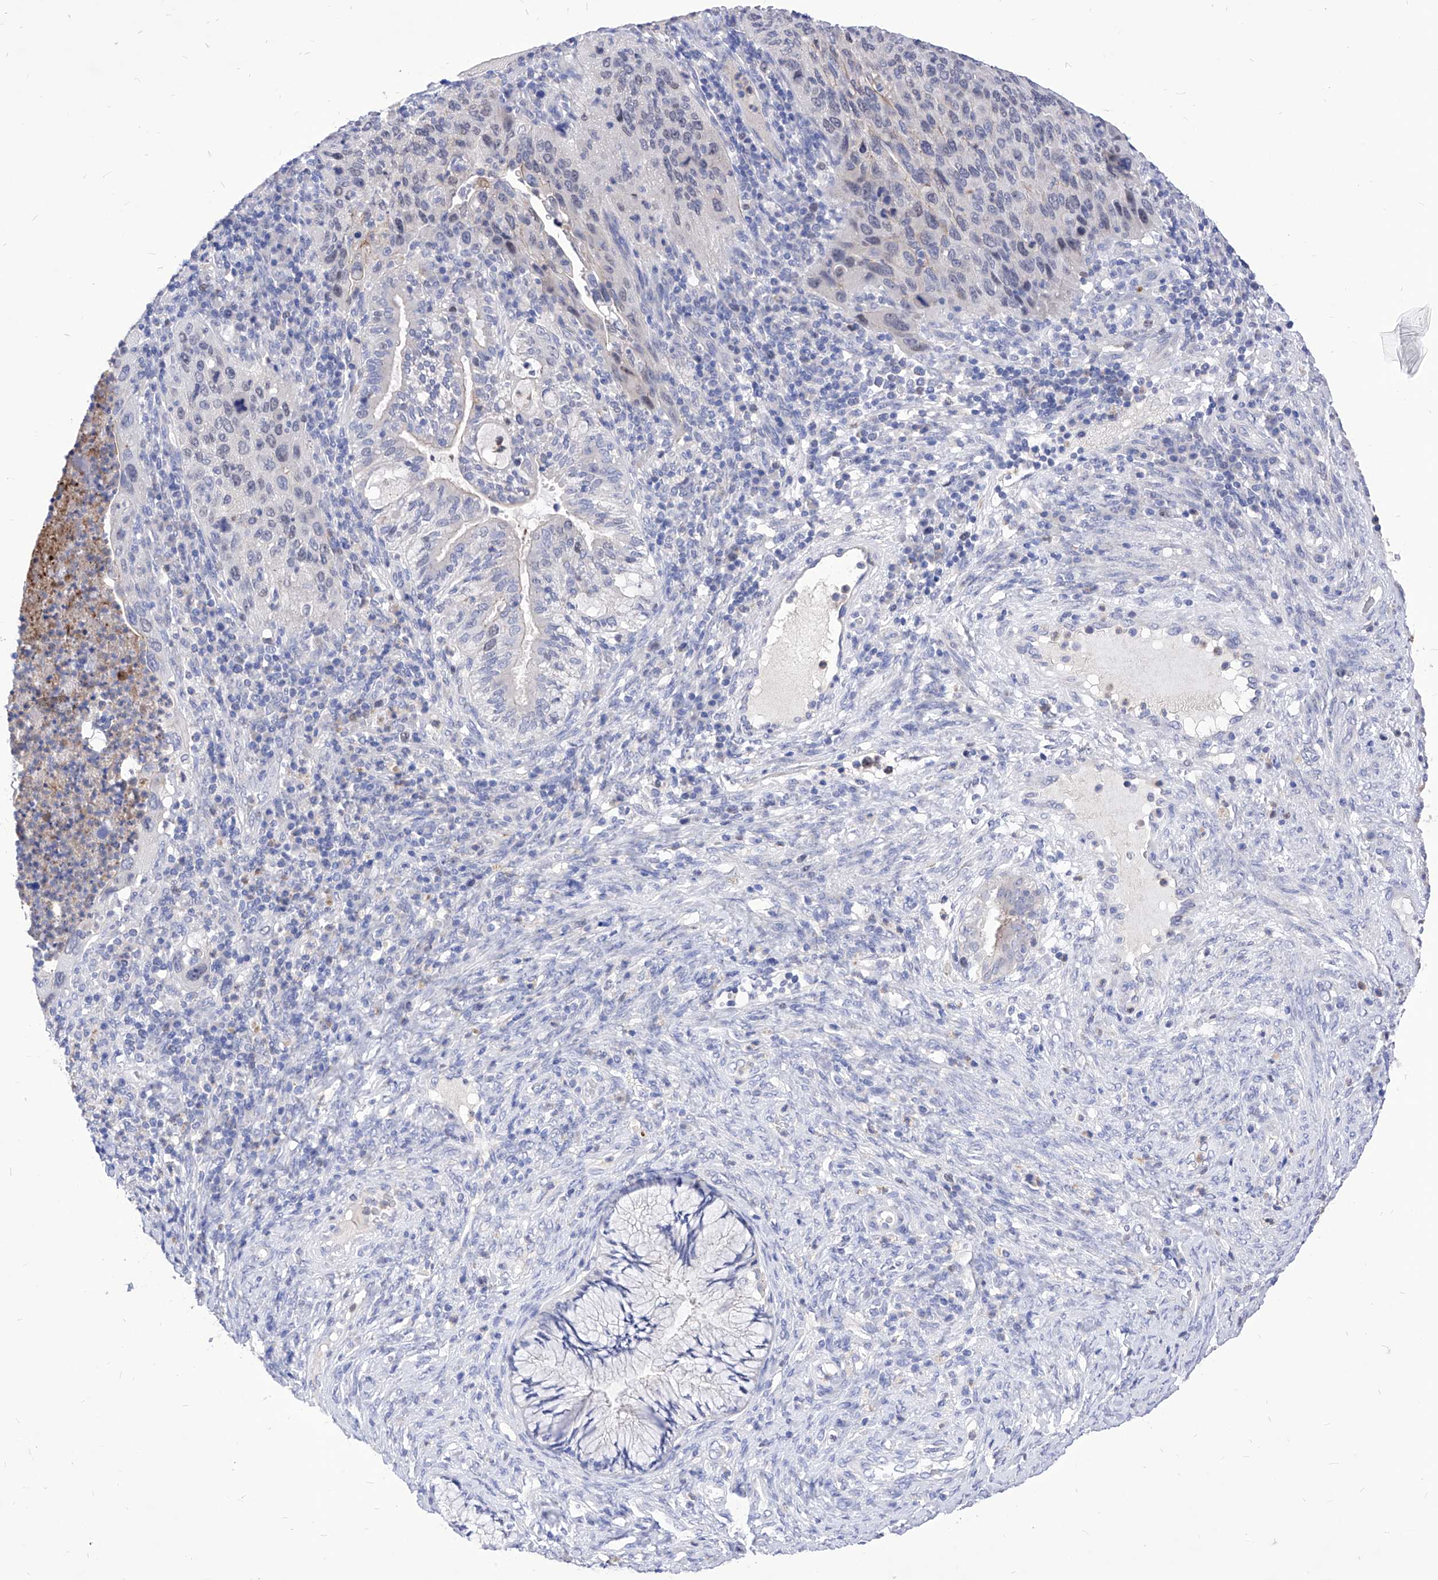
{"staining": {"intensity": "negative", "quantity": "none", "location": "none"}, "tissue": "cervical cancer", "cell_type": "Tumor cells", "image_type": "cancer", "snomed": [{"axis": "morphology", "description": "Squamous cell carcinoma, NOS"}, {"axis": "topography", "description": "Cervix"}], "caption": "This micrograph is of squamous cell carcinoma (cervical) stained with immunohistochemistry to label a protein in brown with the nuclei are counter-stained blue. There is no positivity in tumor cells.", "gene": "VAX1", "patient": {"sex": "female", "age": 38}}